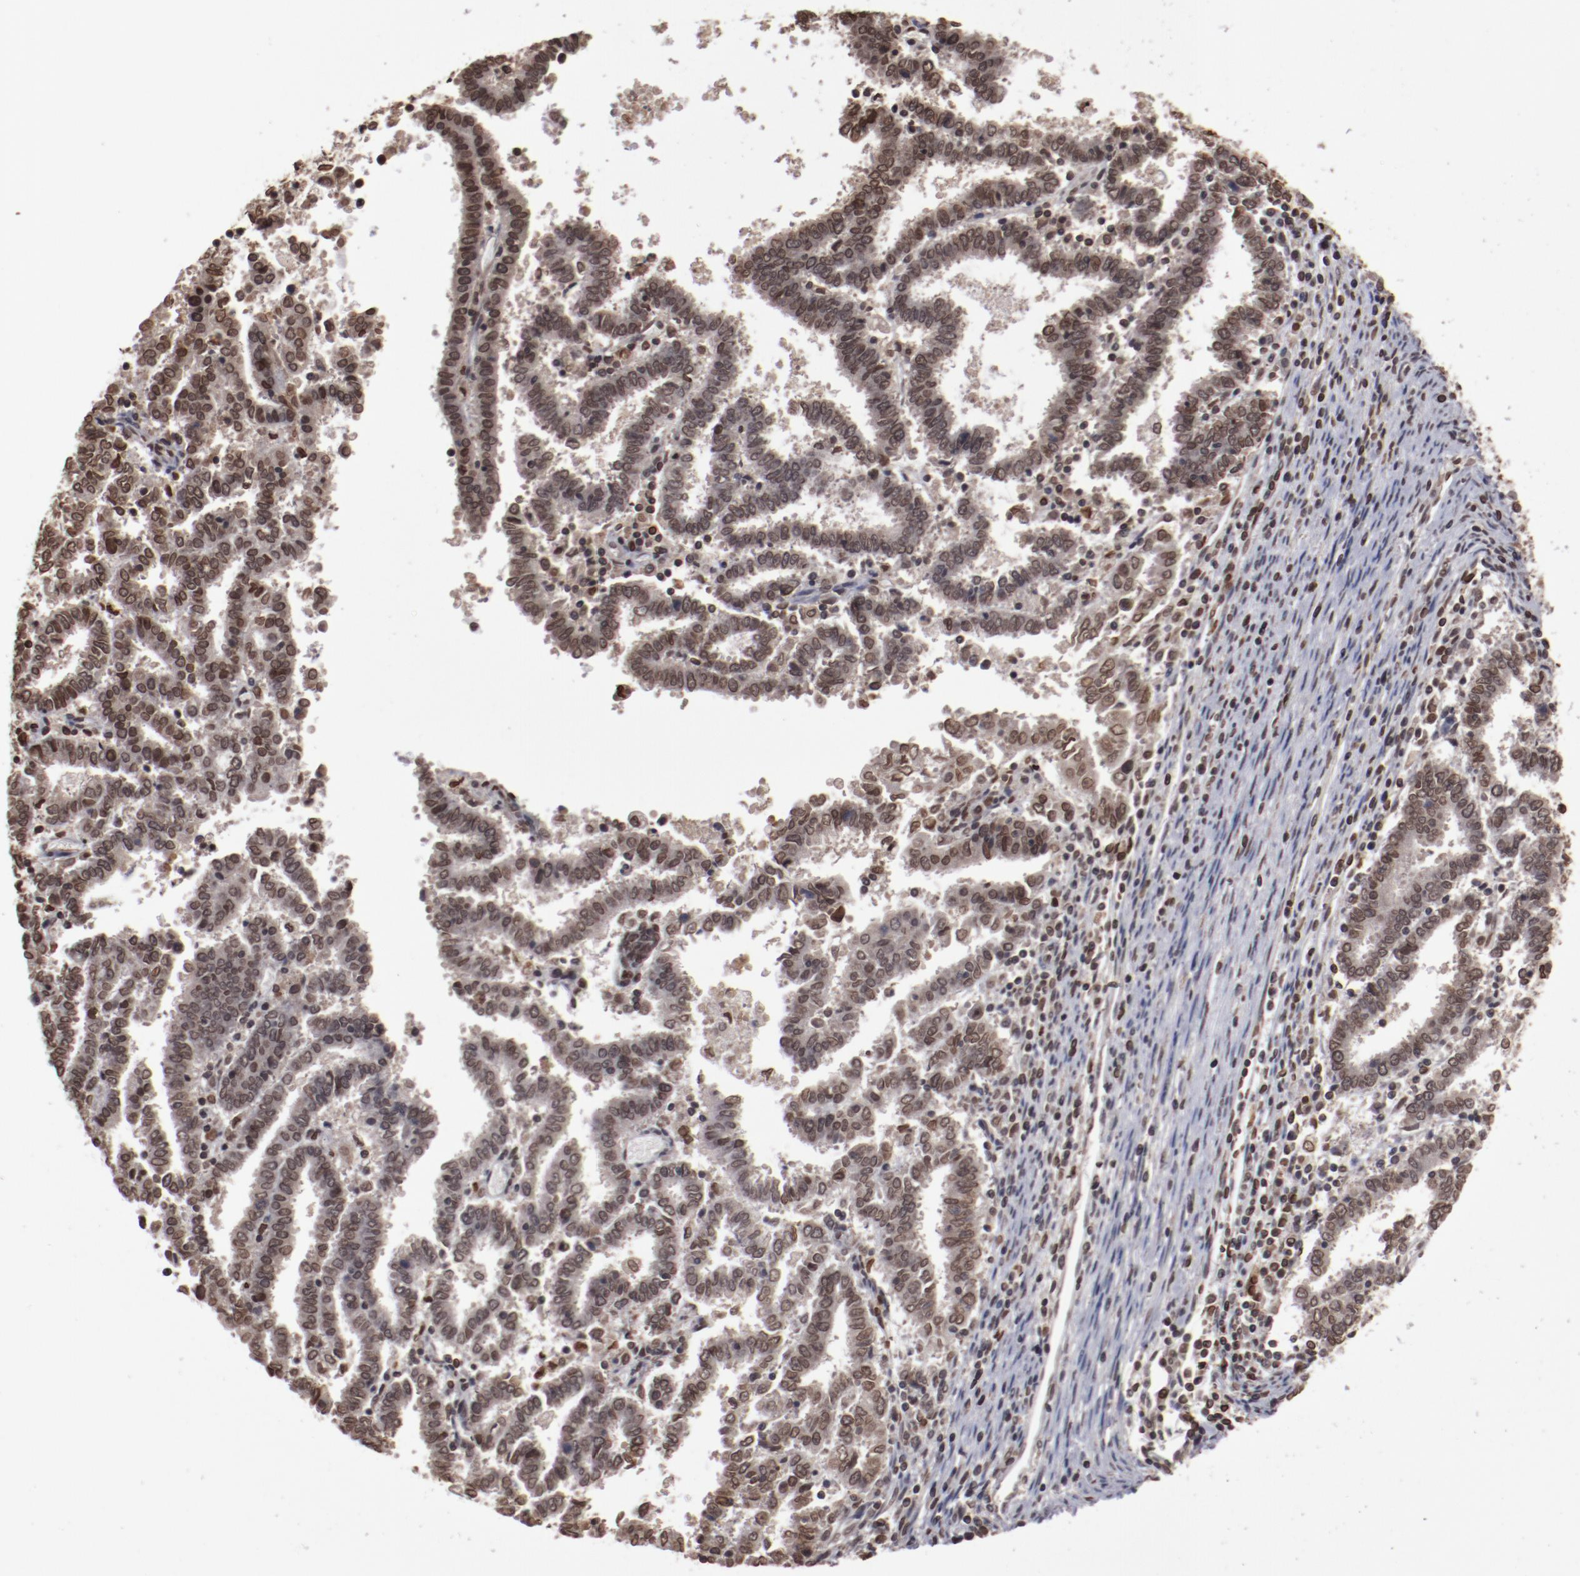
{"staining": {"intensity": "strong", "quantity": ">75%", "location": "nuclear"}, "tissue": "endometrial cancer", "cell_type": "Tumor cells", "image_type": "cancer", "snomed": [{"axis": "morphology", "description": "Adenocarcinoma, NOS"}, {"axis": "topography", "description": "Uterus"}], "caption": "About >75% of tumor cells in human endometrial adenocarcinoma show strong nuclear protein expression as visualized by brown immunohistochemical staining.", "gene": "AKT1", "patient": {"sex": "female", "age": 83}}